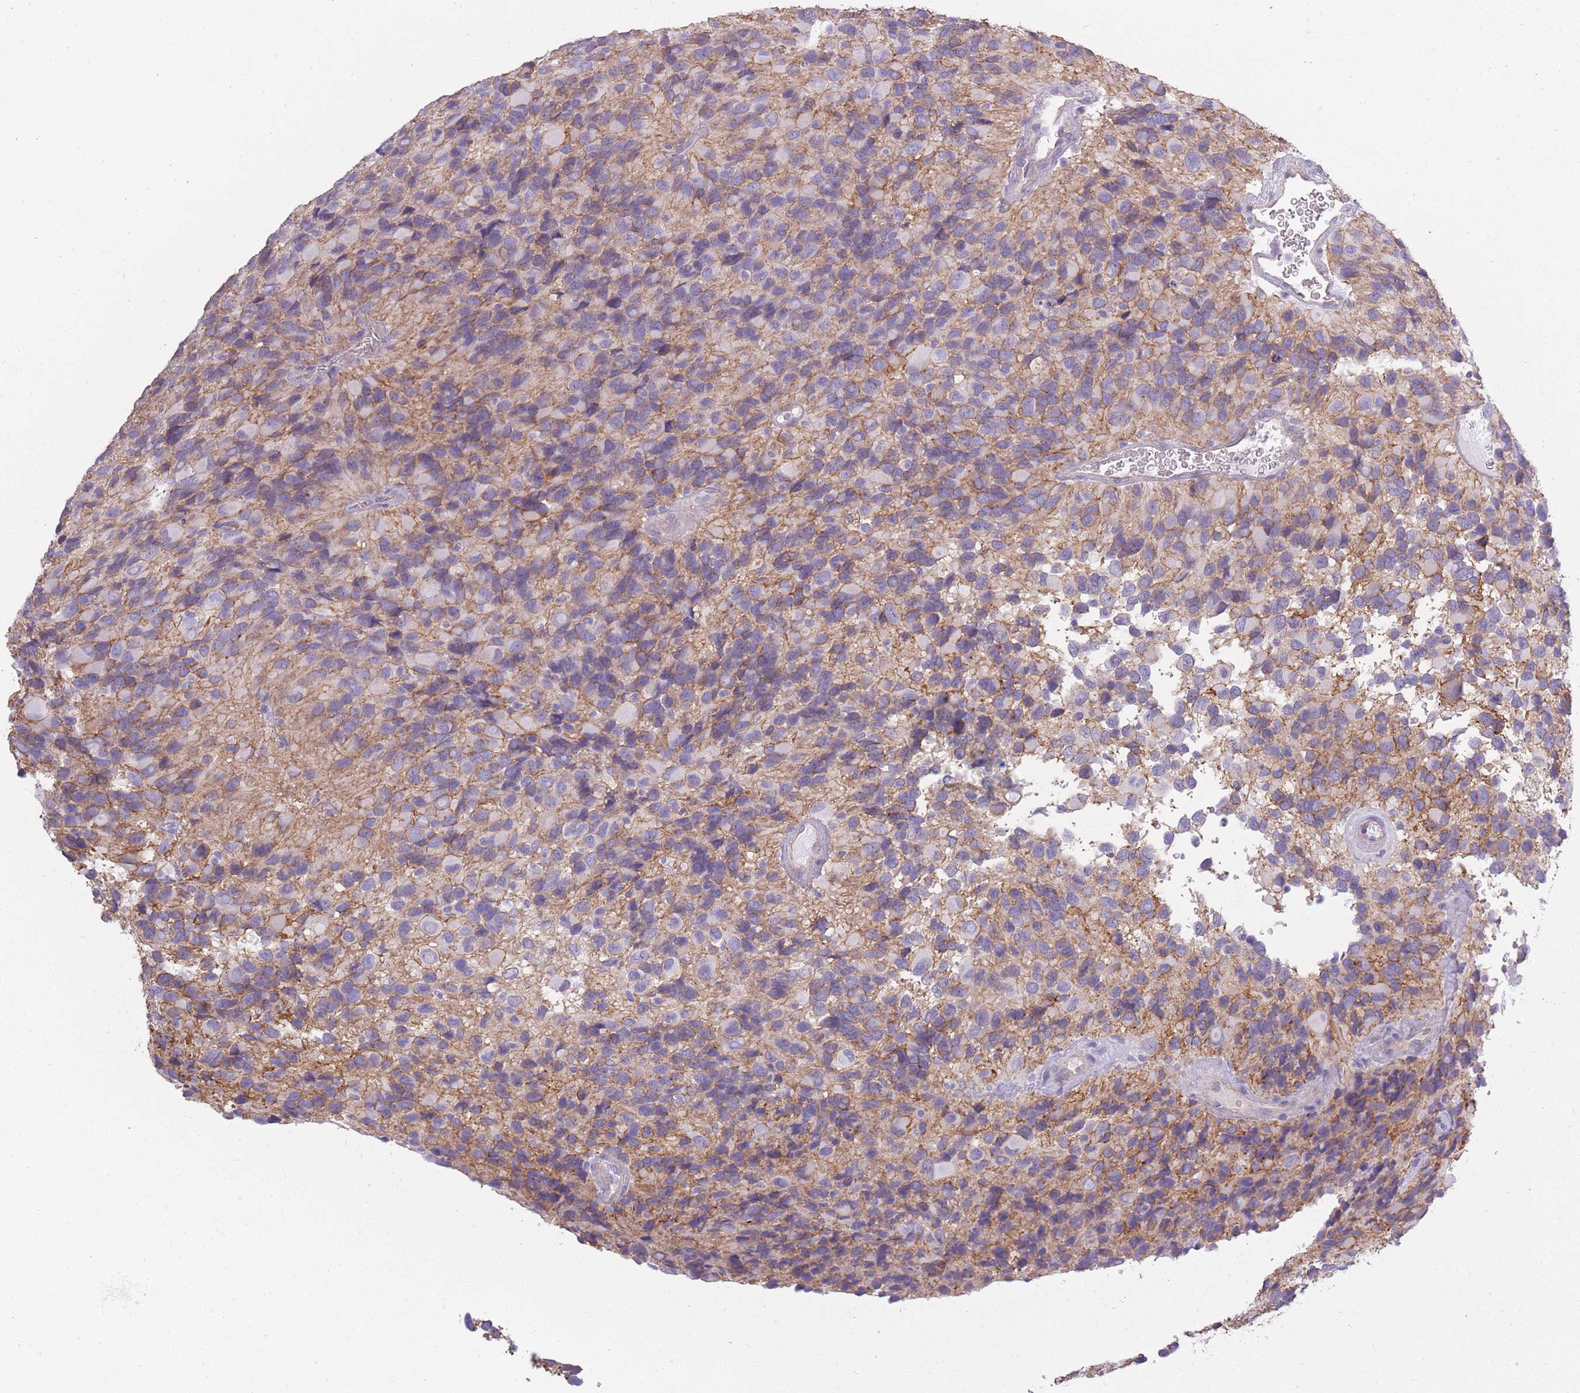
{"staining": {"intensity": "negative", "quantity": "none", "location": "none"}, "tissue": "glioma", "cell_type": "Tumor cells", "image_type": "cancer", "snomed": [{"axis": "morphology", "description": "Glioma, malignant, High grade"}, {"axis": "topography", "description": "Brain"}], "caption": "An IHC histopathology image of malignant high-grade glioma is shown. There is no staining in tumor cells of malignant high-grade glioma. (Brightfield microscopy of DAB immunohistochemistry at high magnification).", "gene": "ADD1", "patient": {"sex": "male", "age": 77}}